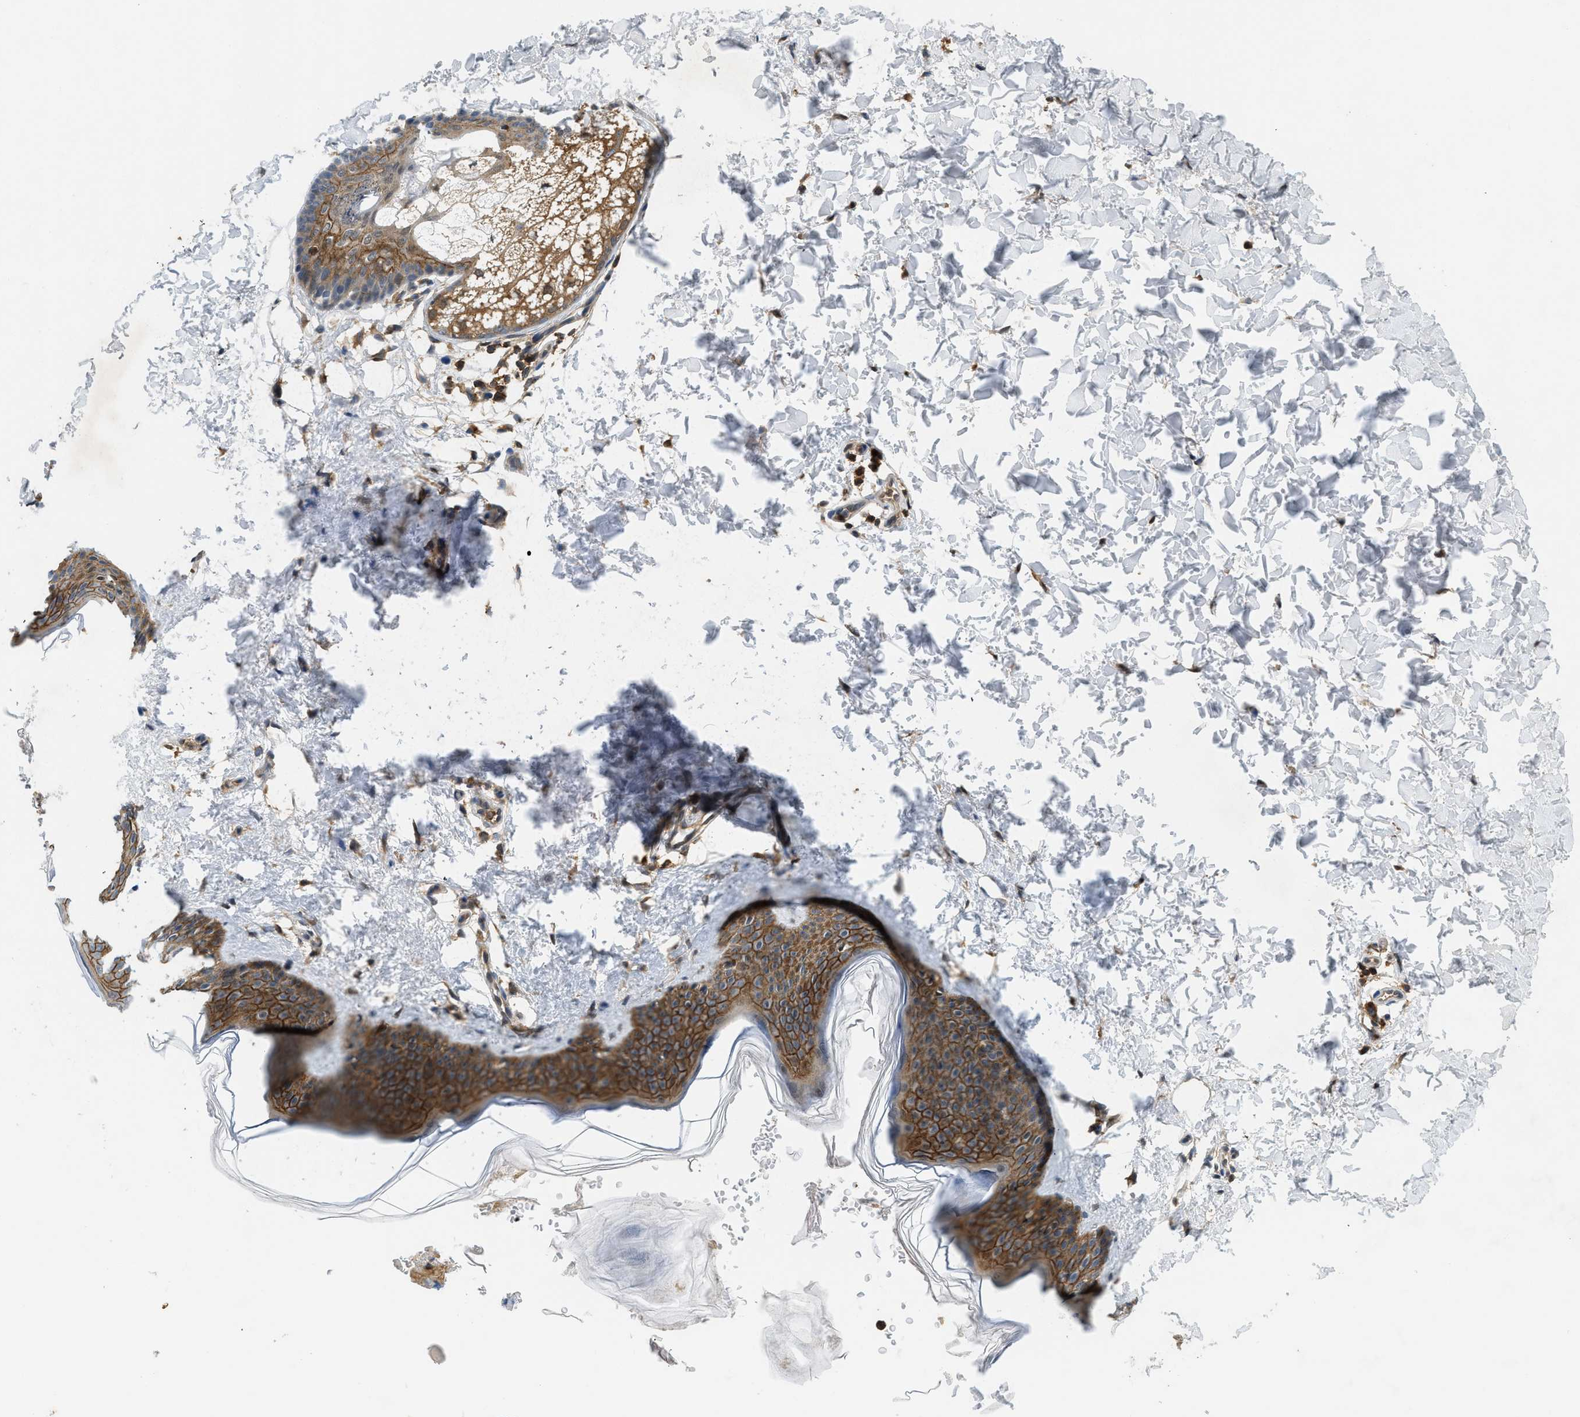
{"staining": {"intensity": "strong", "quantity": ">75%", "location": "cytoplasmic/membranous"}, "tissue": "skin", "cell_type": "Fibroblasts", "image_type": "normal", "snomed": [{"axis": "morphology", "description": "Normal tissue, NOS"}, {"axis": "topography", "description": "Skin"}], "caption": "This photomicrograph shows immunohistochemistry (IHC) staining of benign human skin, with high strong cytoplasmic/membranous staining in about >75% of fibroblasts.", "gene": "GMPPB", "patient": {"sex": "female", "age": 41}}